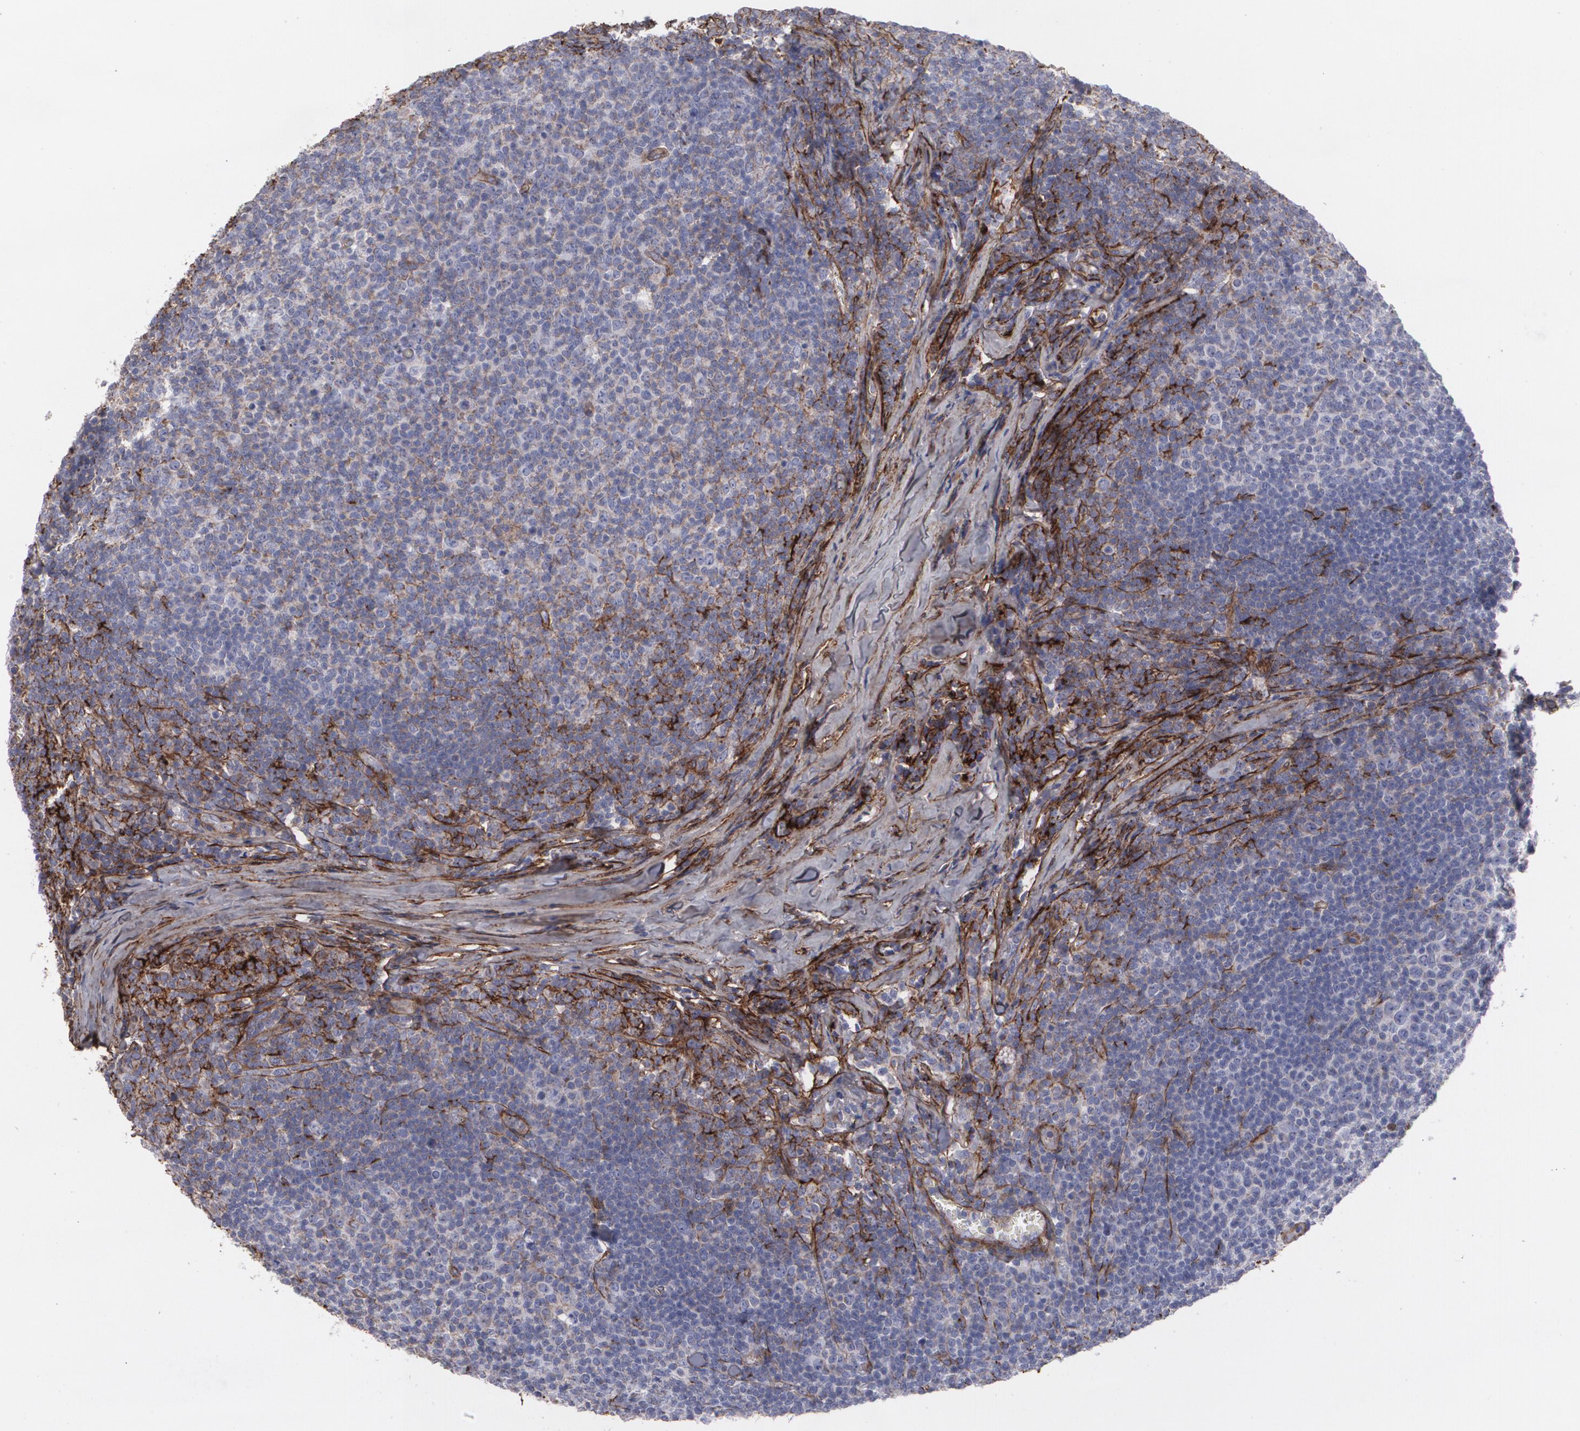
{"staining": {"intensity": "weak", "quantity": "<25%", "location": "cytoplasmic/membranous"}, "tissue": "lymphoma", "cell_type": "Tumor cells", "image_type": "cancer", "snomed": [{"axis": "morphology", "description": "Malignant lymphoma, non-Hodgkin's type, Low grade"}, {"axis": "topography", "description": "Lymph node"}], "caption": "Human malignant lymphoma, non-Hodgkin's type (low-grade) stained for a protein using IHC reveals no expression in tumor cells.", "gene": "FBLN1", "patient": {"sex": "male", "age": 74}}